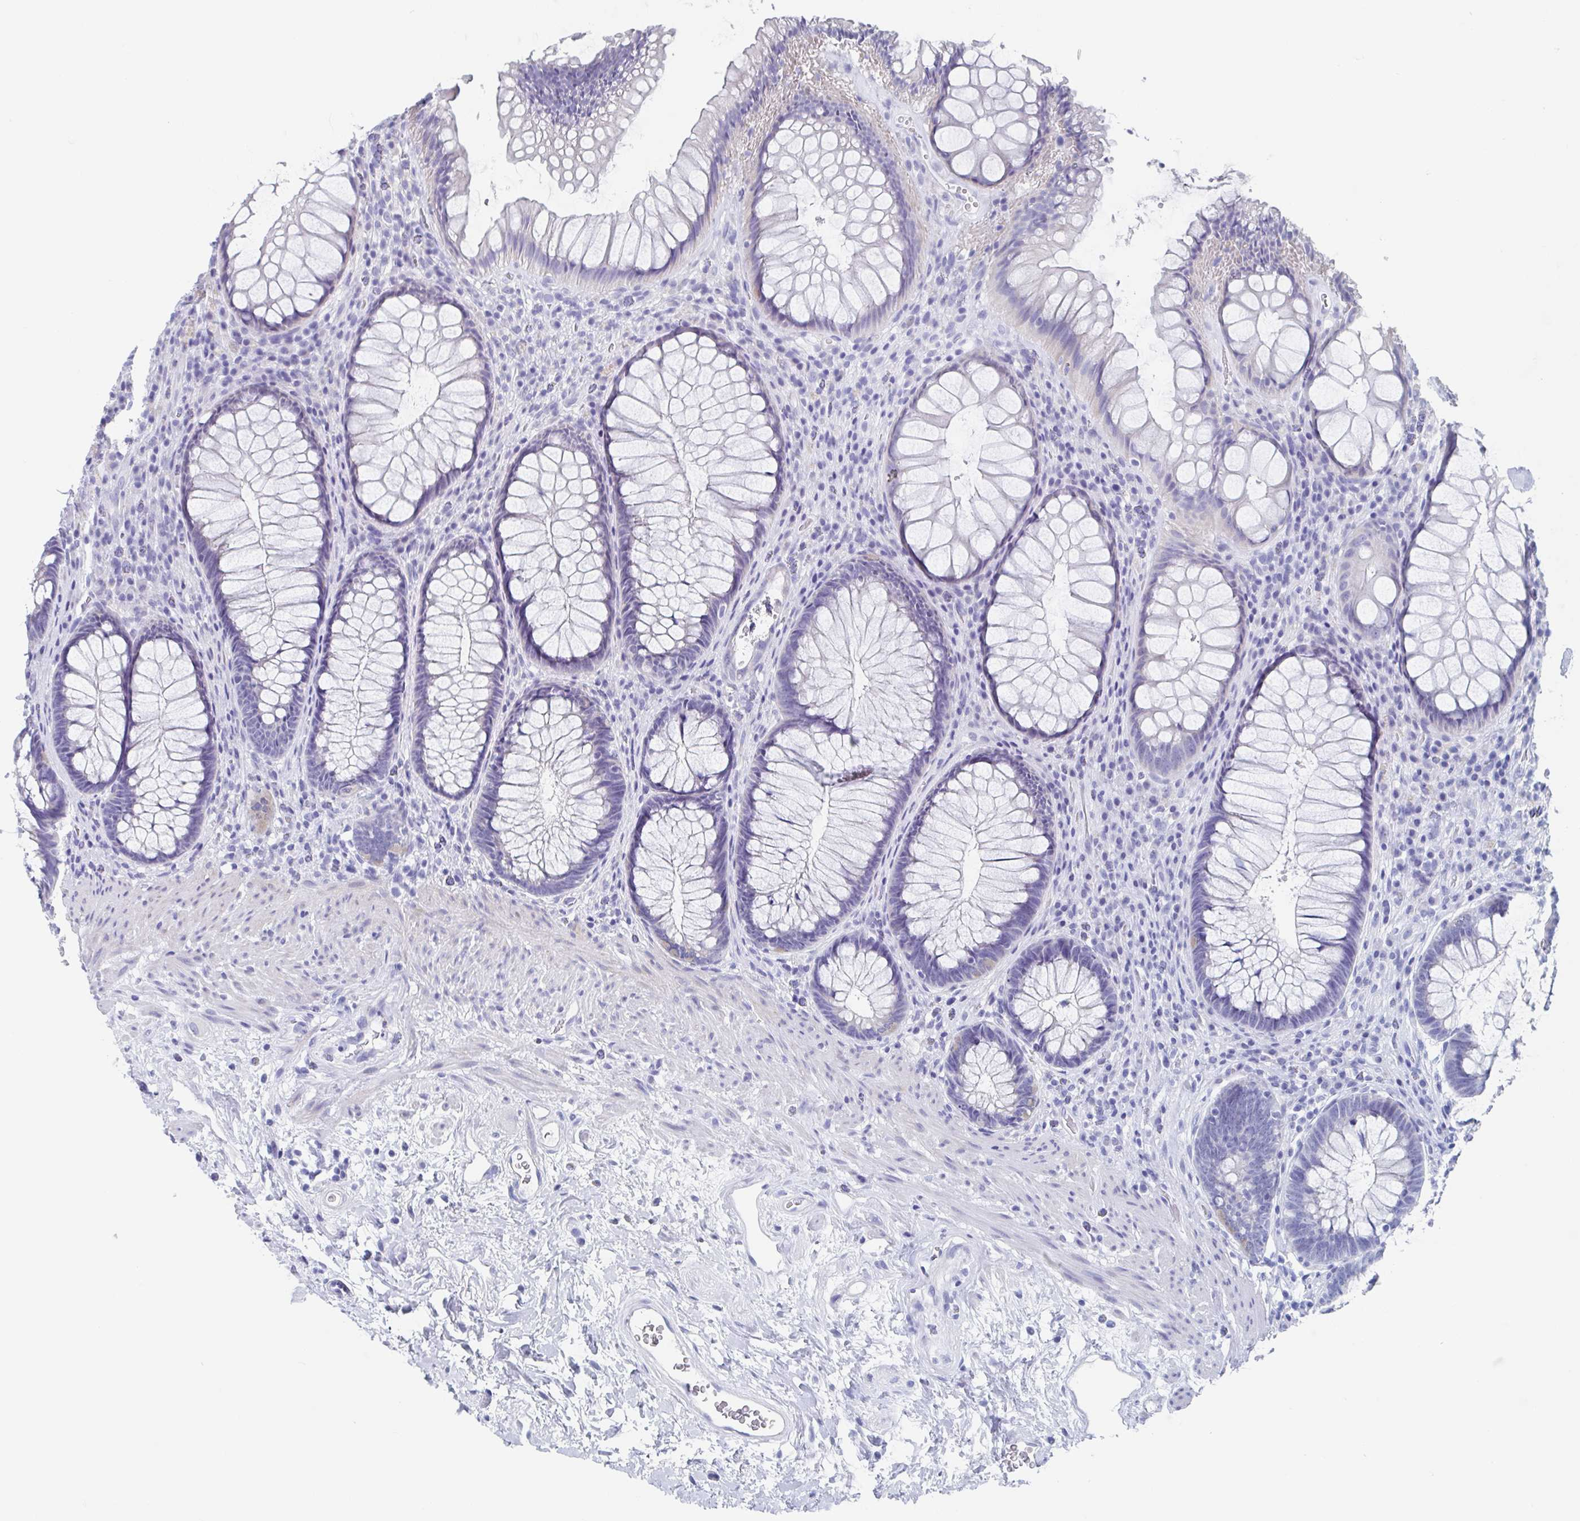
{"staining": {"intensity": "negative", "quantity": "none", "location": "none"}, "tissue": "rectum", "cell_type": "Glandular cells", "image_type": "normal", "snomed": [{"axis": "morphology", "description": "Normal tissue, NOS"}, {"axis": "topography", "description": "Smooth muscle"}, {"axis": "topography", "description": "Rectum"}], "caption": "An IHC image of benign rectum is shown. There is no staining in glandular cells of rectum.", "gene": "SHCBP1L", "patient": {"sex": "male", "age": 53}}